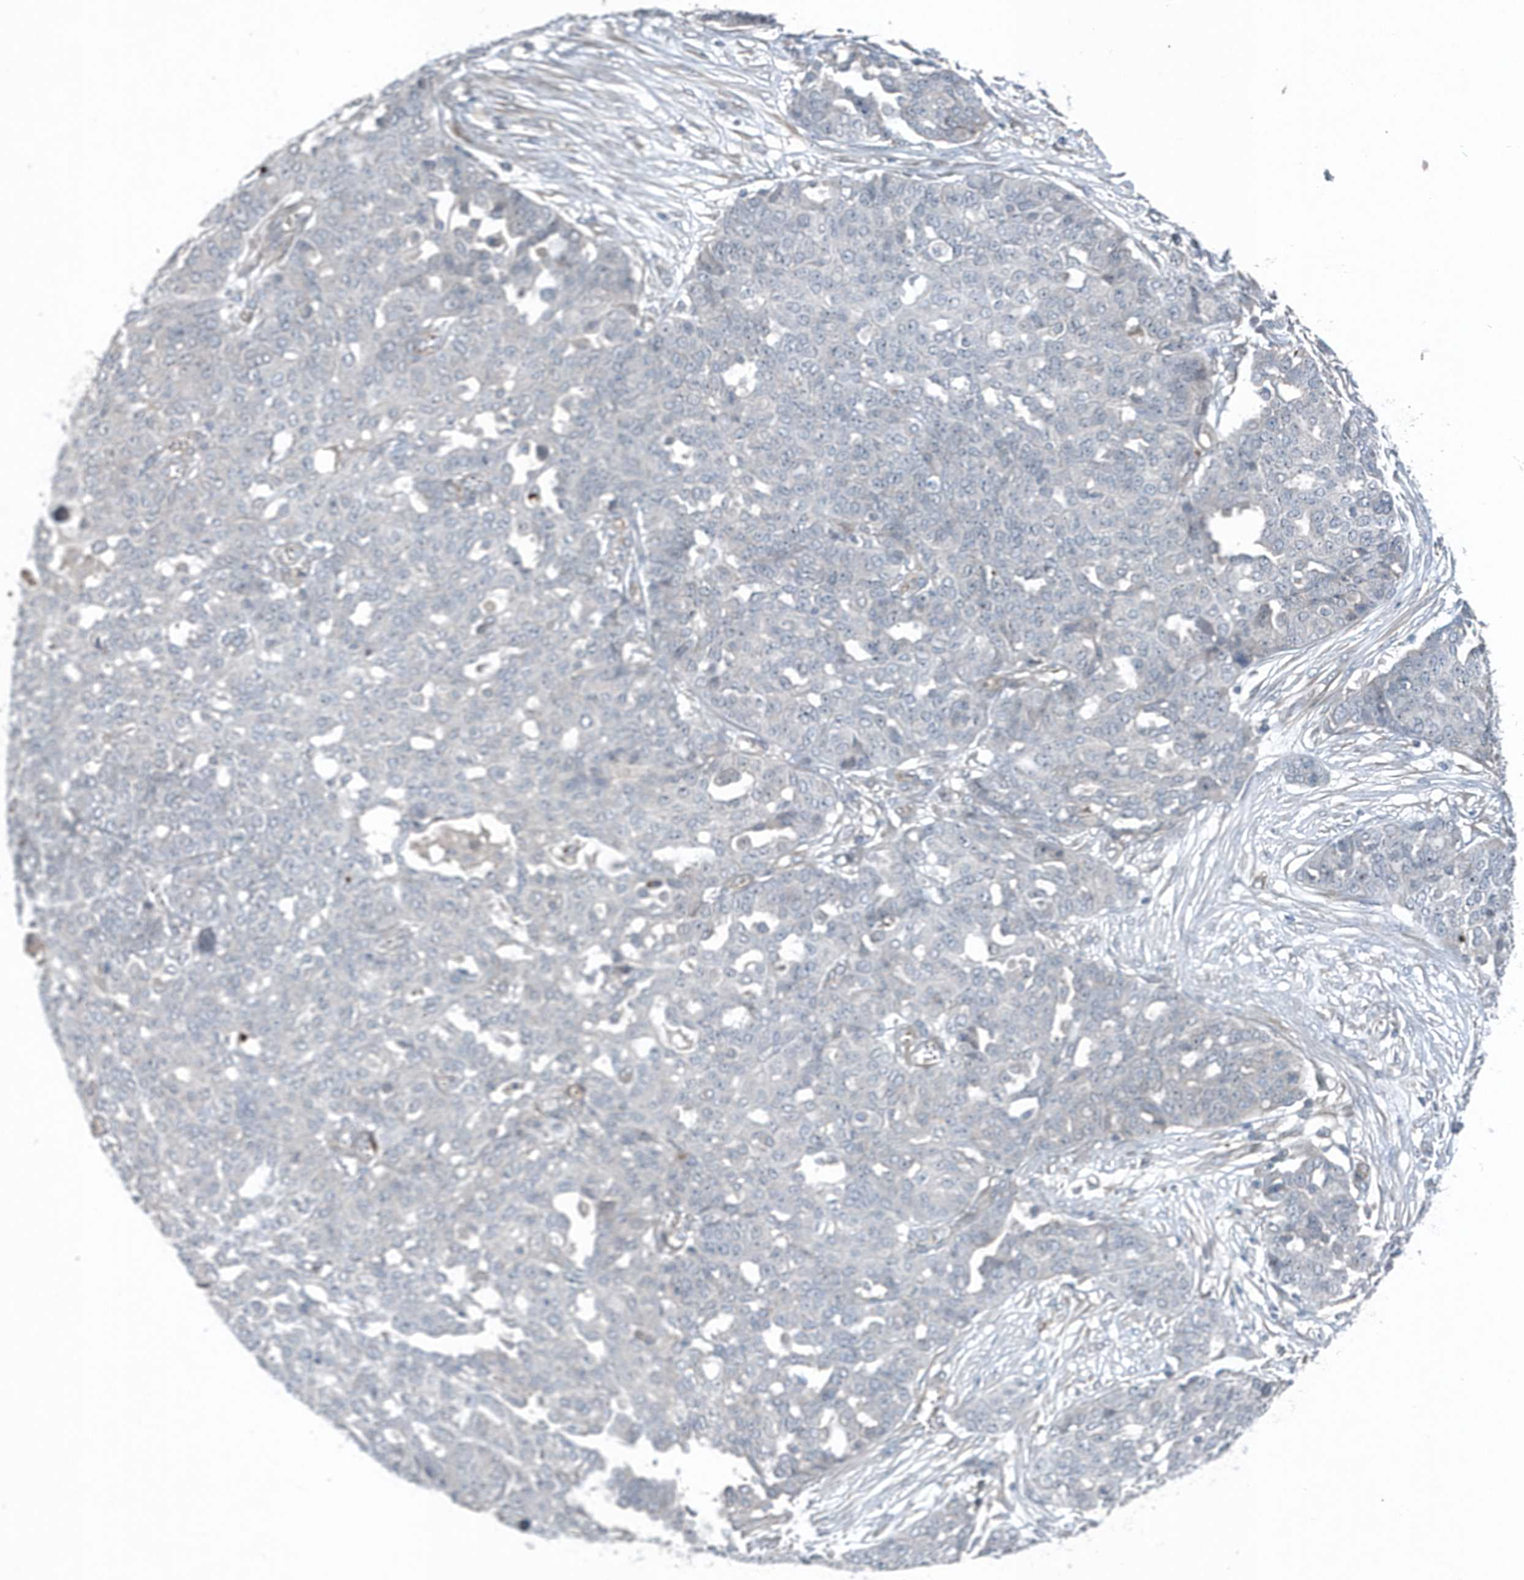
{"staining": {"intensity": "negative", "quantity": "none", "location": "none"}, "tissue": "ovarian cancer", "cell_type": "Tumor cells", "image_type": "cancer", "snomed": [{"axis": "morphology", "description": "Cystadenocarcinoma, serous, NOS"}, {"axis": "topography", "description": "Soft tissue"}, {"axis": "topography", "description": "Ovary"}], "caption": "Immunohistochemistry of human ovarian serous cystadenocarcinoma displays no expression in tumor cells.", "gene": "MCC", "patient": {"sex": "female", "age": 57}}